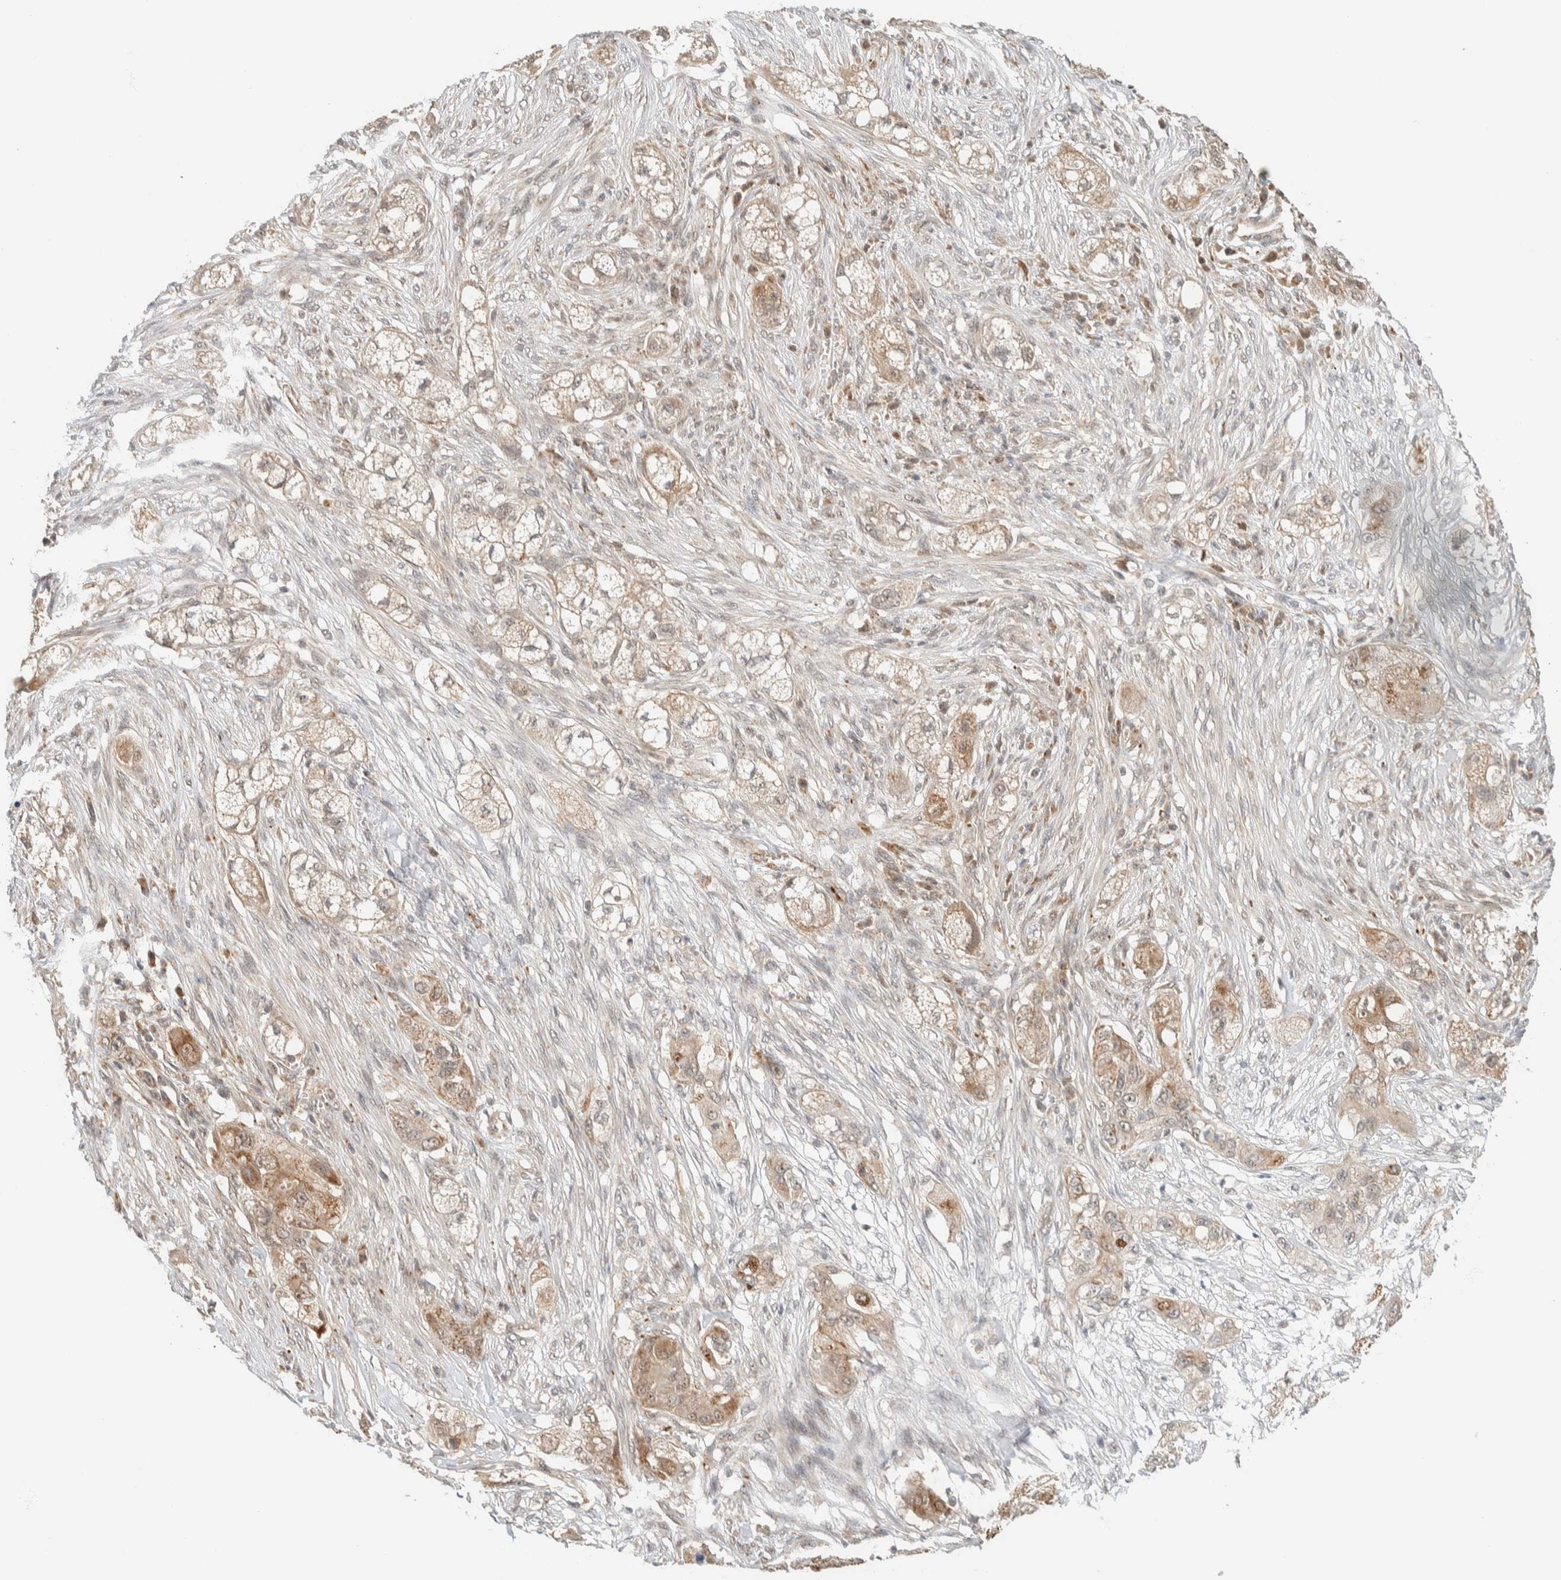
{"staining": {"intensity": "weak", "quantity": ">75%", "location": "cytoplasmic/membranous"}, "tissue": "pancreatic cancer", "cell_type": "Tumor cells", "image_type": "cancer", "snomed": [{"axis": "morphology", "description": "Adenocarcinoma, NOS"}, {"axis": "topography", "description": "Pancreas"}], "caption": "An image of pancreatic cancer stained for a protein shows weak cytoplasmic/membranous brown staining in tumor cells. (IHC, brightfield microscopy, high magnification).", "gene": "MRPL41", "patient": {"sex": "female", "age": 78}}